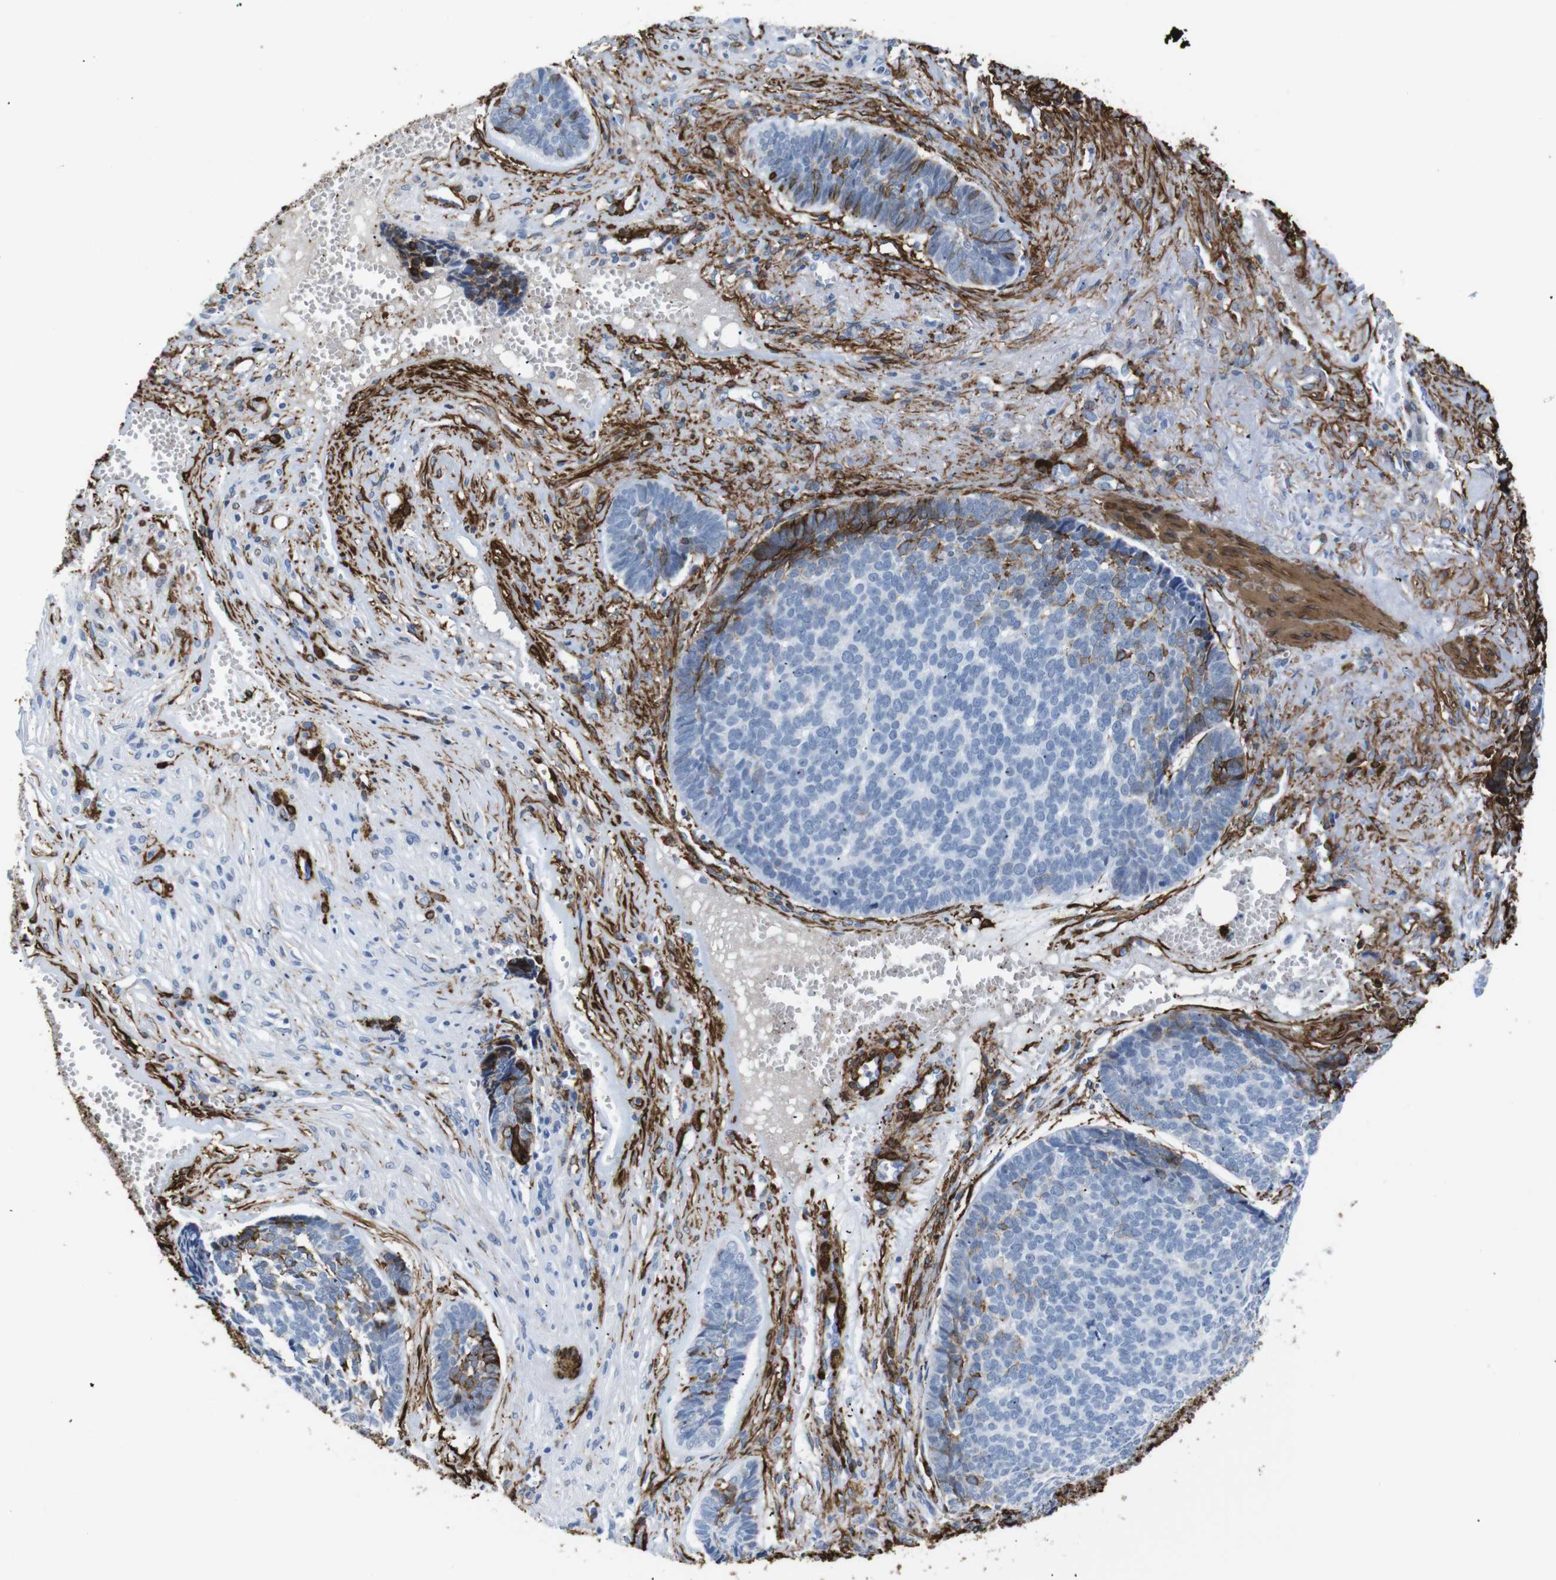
{"staining": {"intensity": "strong", "quantity": "<25%", "location": "cytoplasmic/membranous"}, "tissue": "skin cancer", "cell_type": "Tumor cells", "image_type": "cancer", "snomed": [{"axis": "morphology", "description": "Basal cell carcinoma"}, {"axis": "topography", "description": "Skin"}], "caption": "Immunohistochemistry photomicrograph of neoplastic tissue: skin basal cell carcinoma stained using immunohistochemistry (IHC) demonstrates medium levels of strong protein expression localized specifically in the cytoplasmic/membranous of tumor cells, appearing as a cytoplasmic/membranous brown color.", "gene": "ACTA2", "patient": {"sex": "male", "age": 84}}